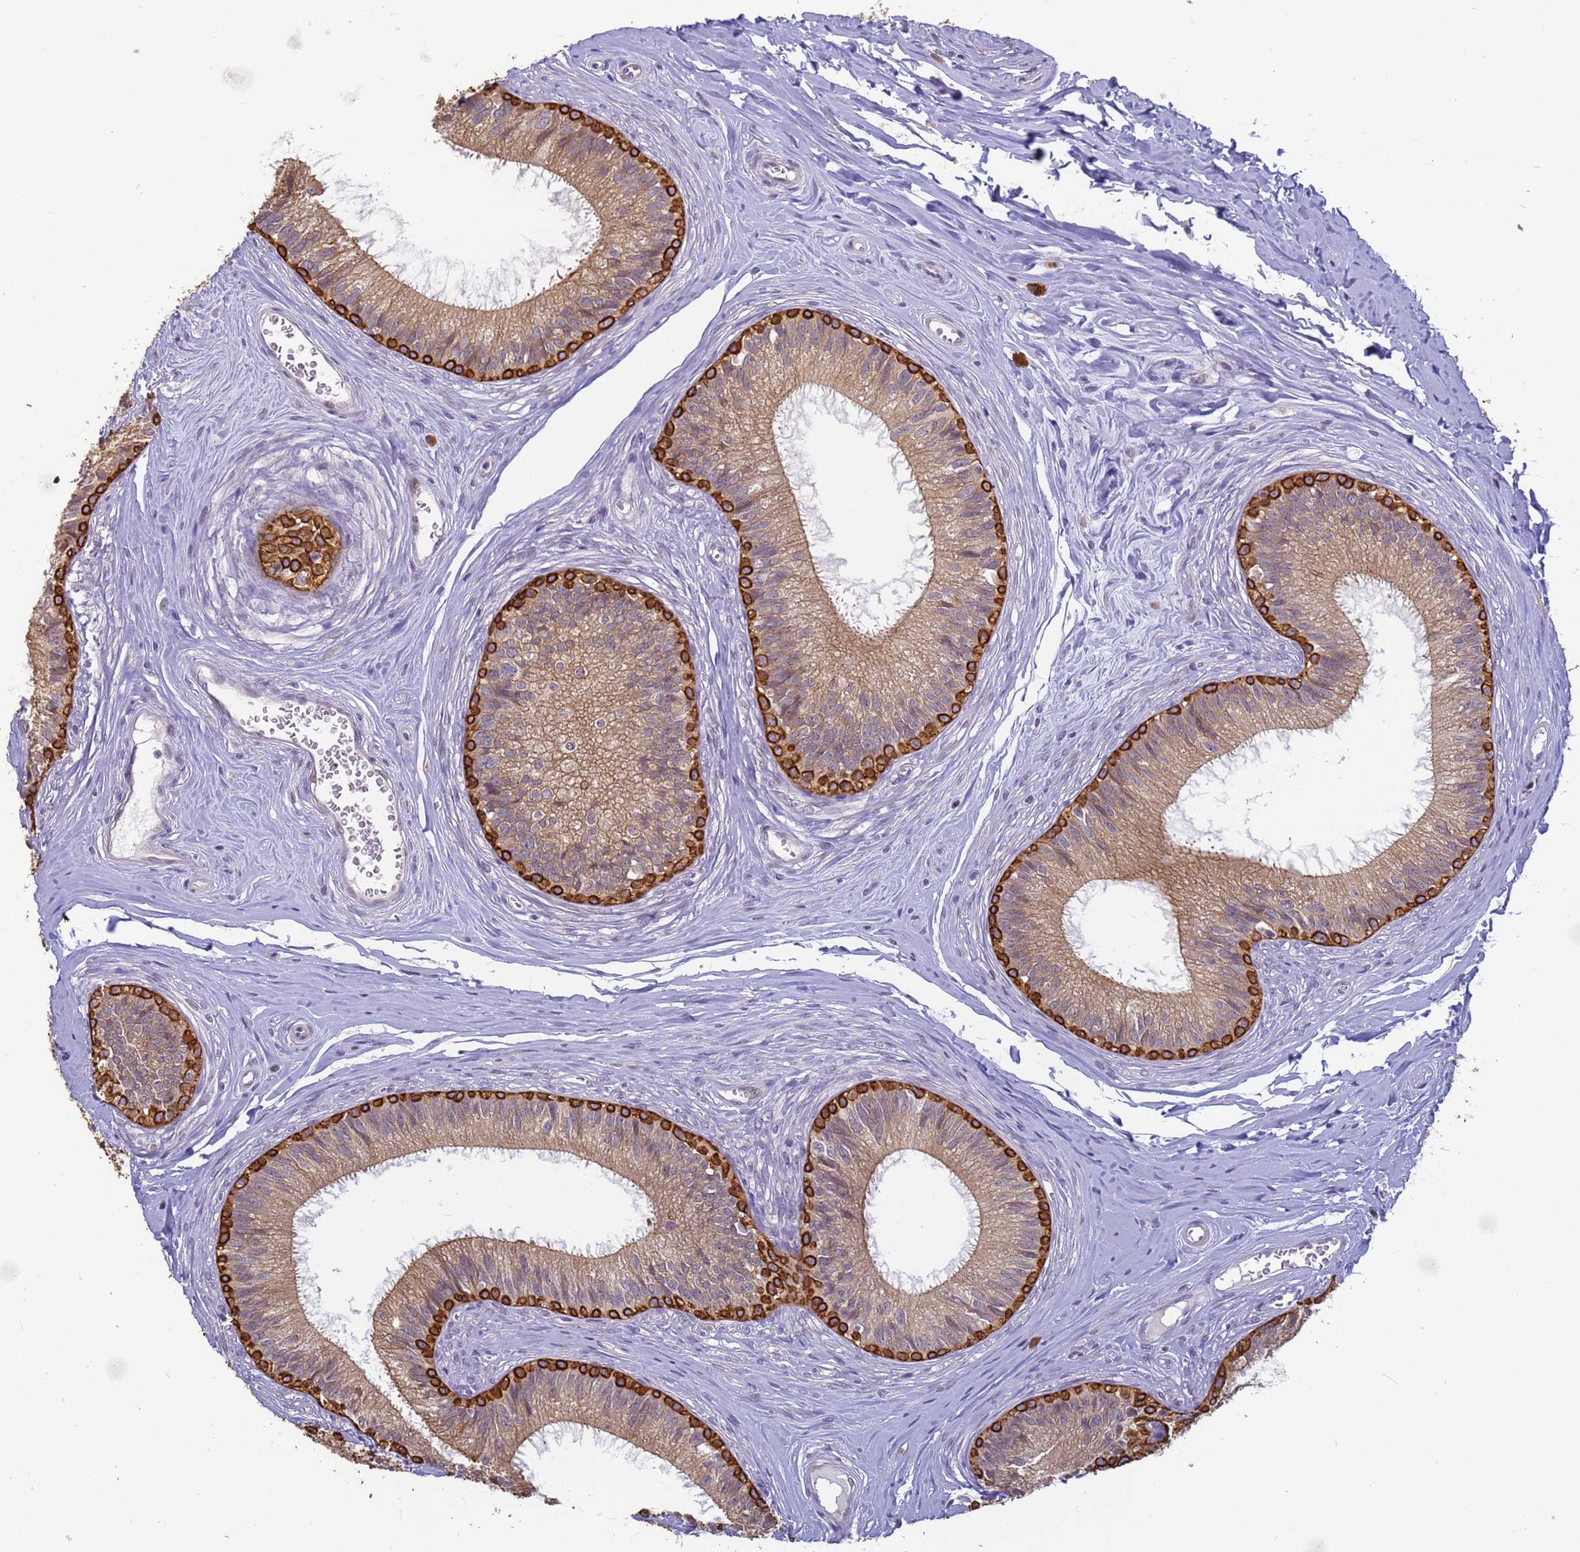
{"staining": {"intensity": "strong", "quantity": ">75%", "location": "cytoplasmic/membranous"}, "tissue": "epididymis", "cell_type": "Glandular cells", "image_type": "normal", "snomed": [{"axis": "morphology", "description": "Normal tissue, NOS"}, {"axis": "topography", "description": "Epididymis"}], "caption": "Immunohistochemistry (IHC) of benign epididymis reveals high levels of strong cytoplasmic/membranous positivity in approximately >75% of glandular cells.", "gene": "VWA3A", "patient": {"sex": "male", "age": 33}}